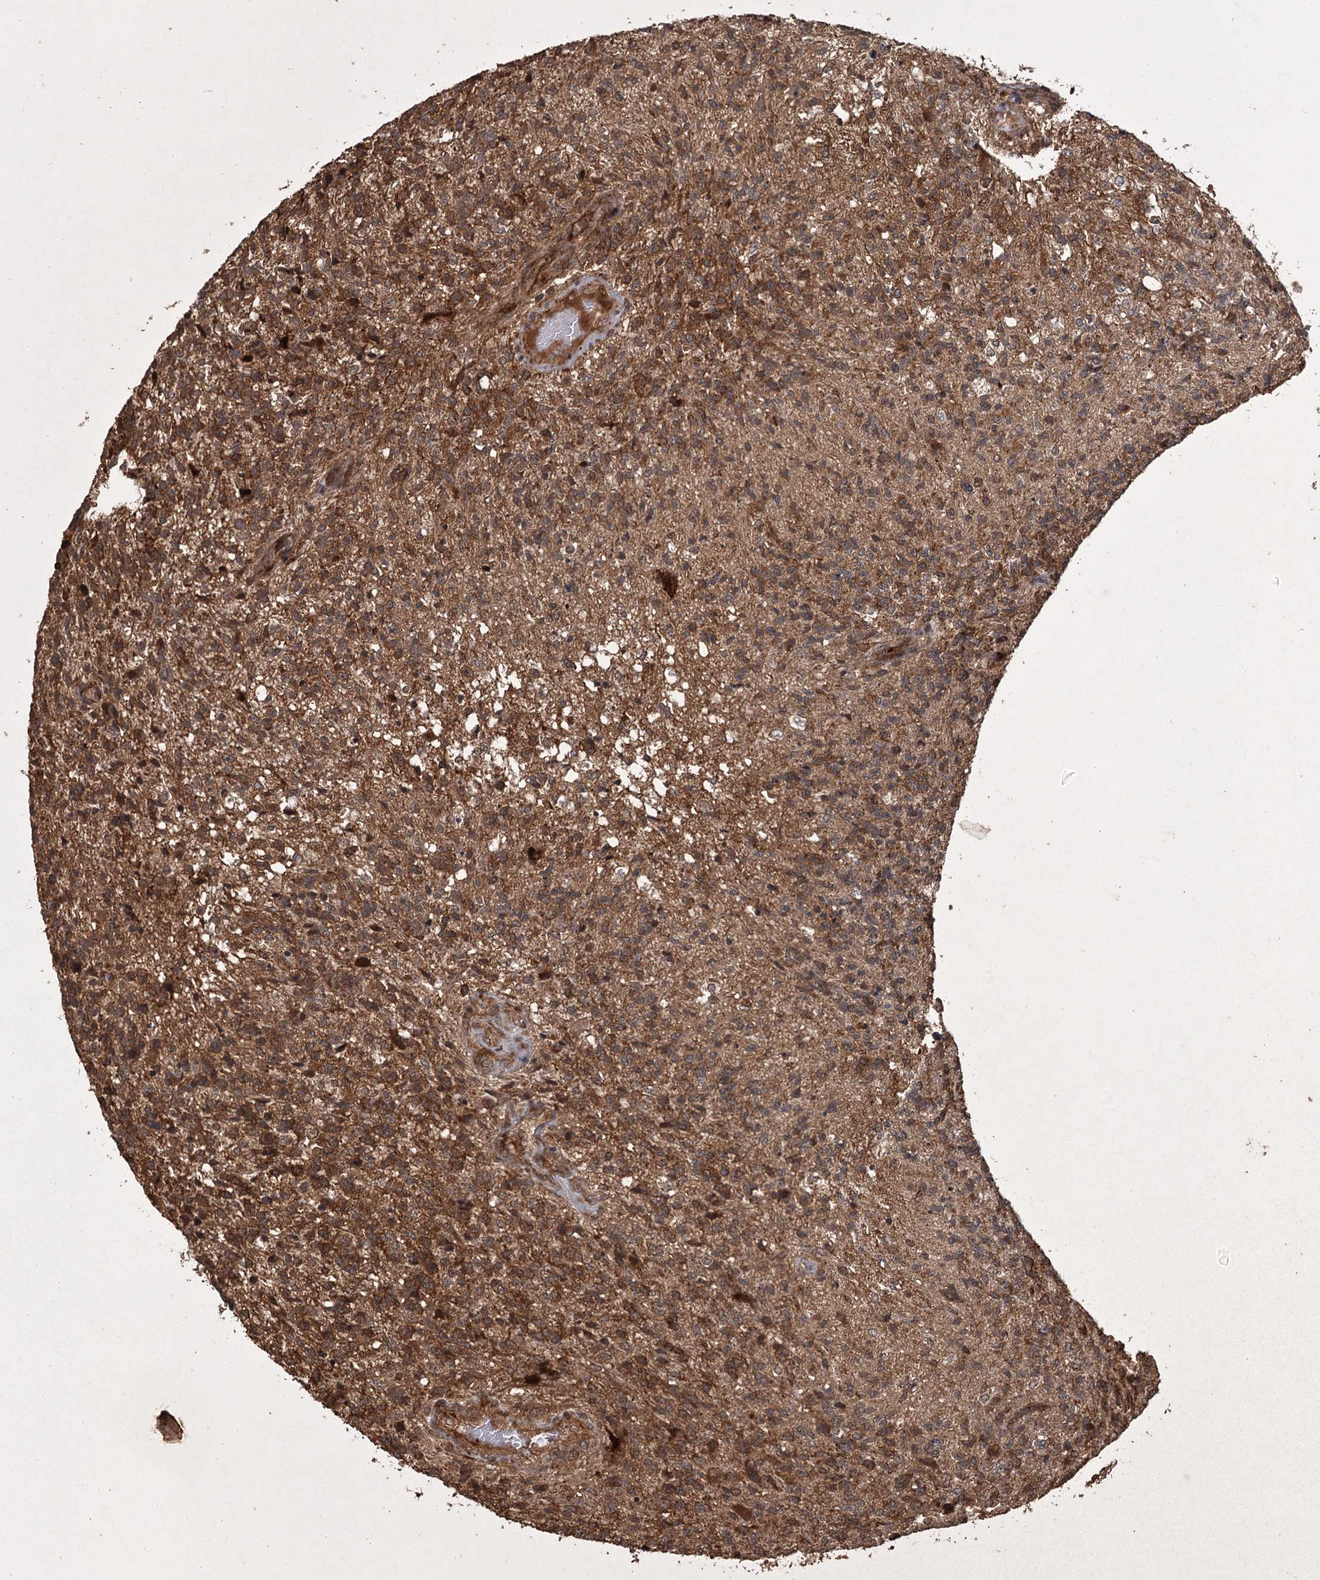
{"staining": {"intensity": "moderate", "quantity": "25%-75%", "location": "cytoplasmic/membranous"}, "tissue": "glioma", "cell_type": "Tumor cells", "image_type": "cancer", "snomed": [{"axis": "morphology", "description": "Glioma, malignant, High grade"}, {"axis": "topography", "description": "Brain"}], "caption": "Immunohistochemical staining of human glioma exhibits medium levels of moderate cytoplasmic/membranous protein expression in approximately 25%-75% of tumor cells.", "gene": "RPAP3", "patient": {"sex": "male", "age": 56}}